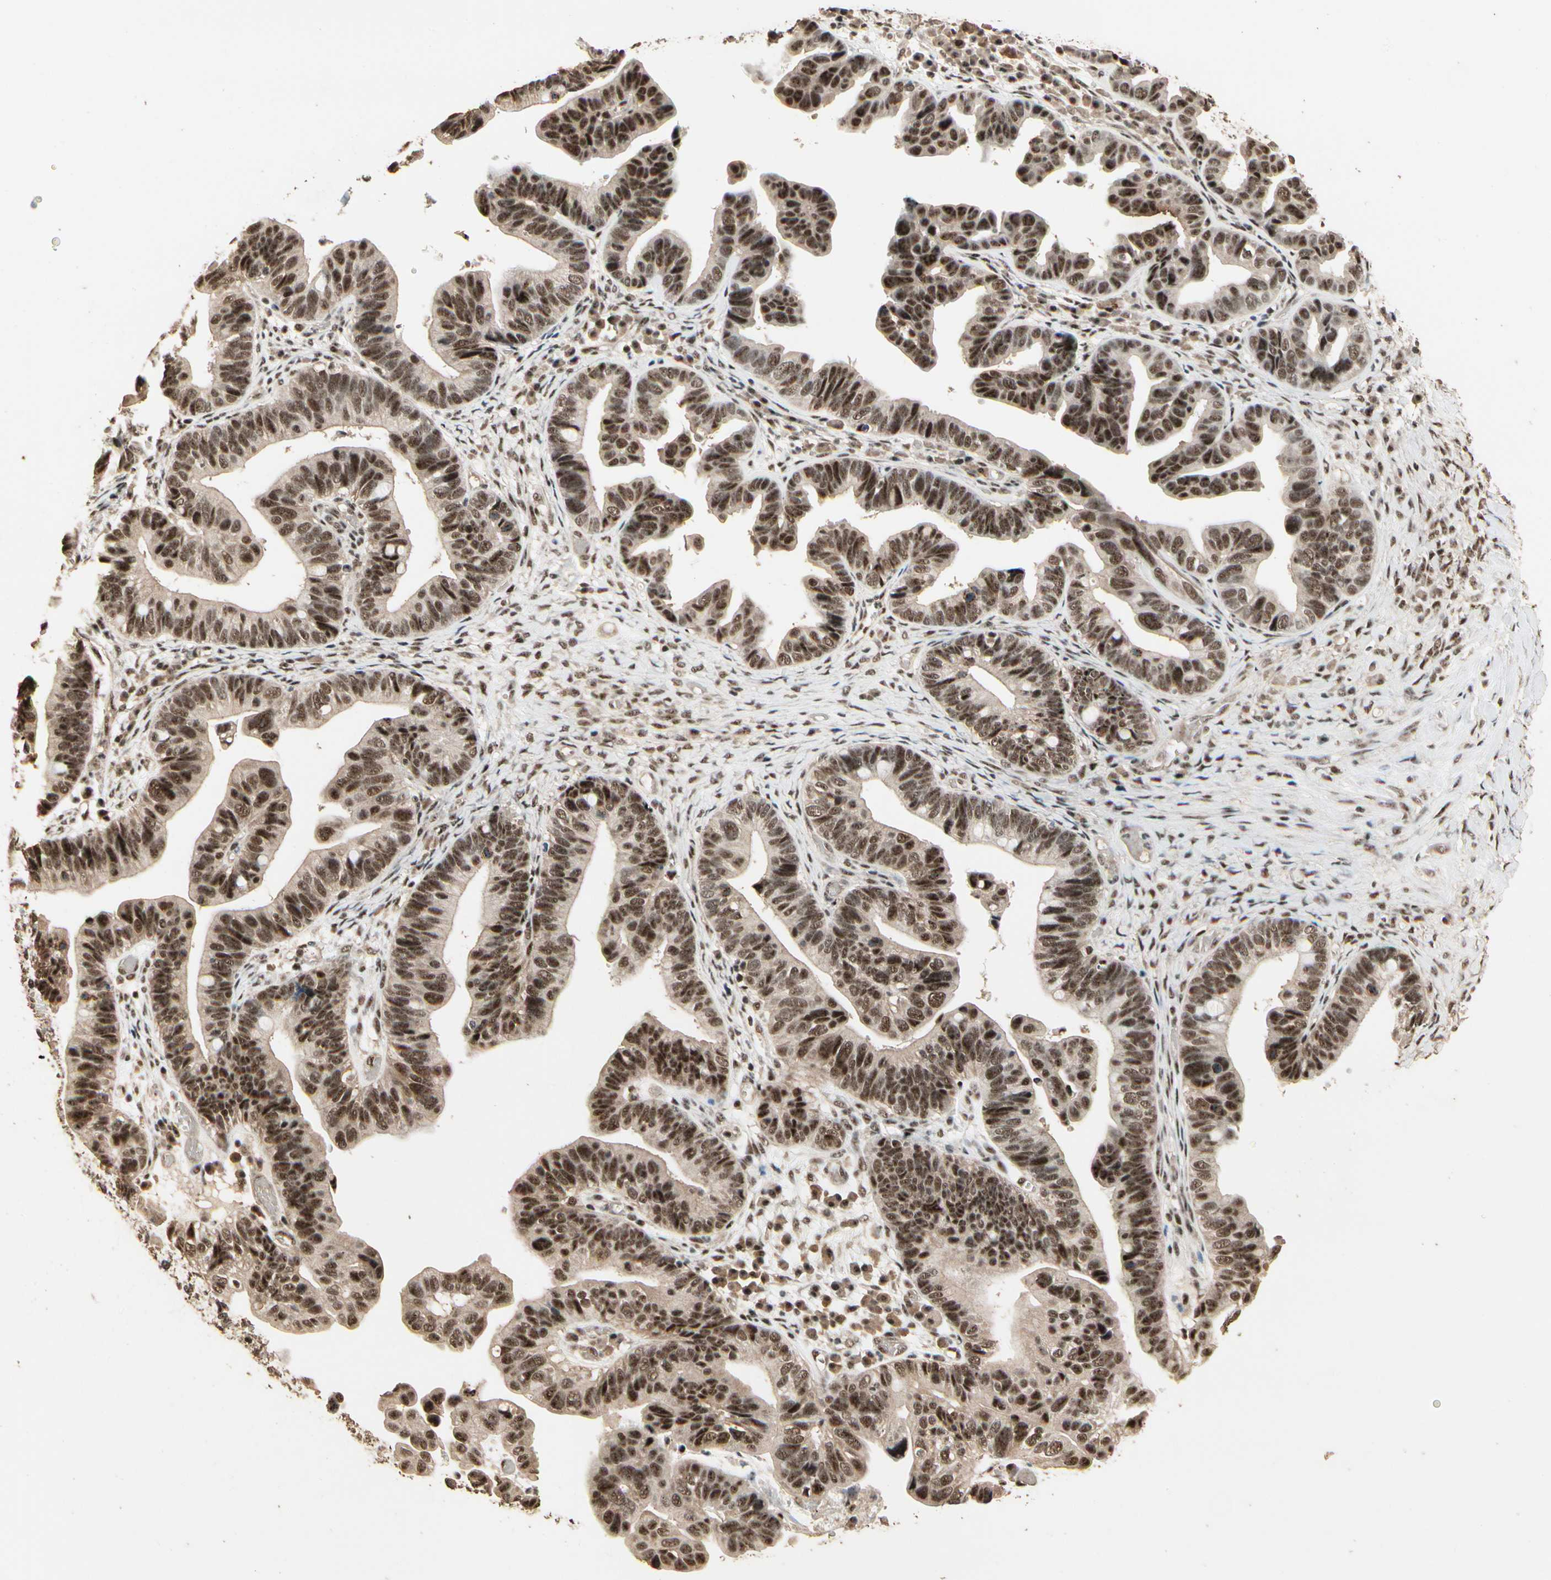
{"staining": {"intensity": "strong", "quantity": ">75%", "location": "cytoplasmic/membranous,nuclear"}, "tissue": "ovarian cancer", "cell_type": "Tumor cells", "image_type": "cancer", "snomed": [{"axis": "morphology", "description": "Cystadenocarcinoma, serous, NOS"}, {"axis": "topography", "description": "Ovary"}], "caption": "A brown stain highlights strong cytoplasmic/membranous and nuclear positivity of a protein in ovarian cancer tumor cells.", "gene": "RBM25", "patient": {"sex": "female", "age": 56}}